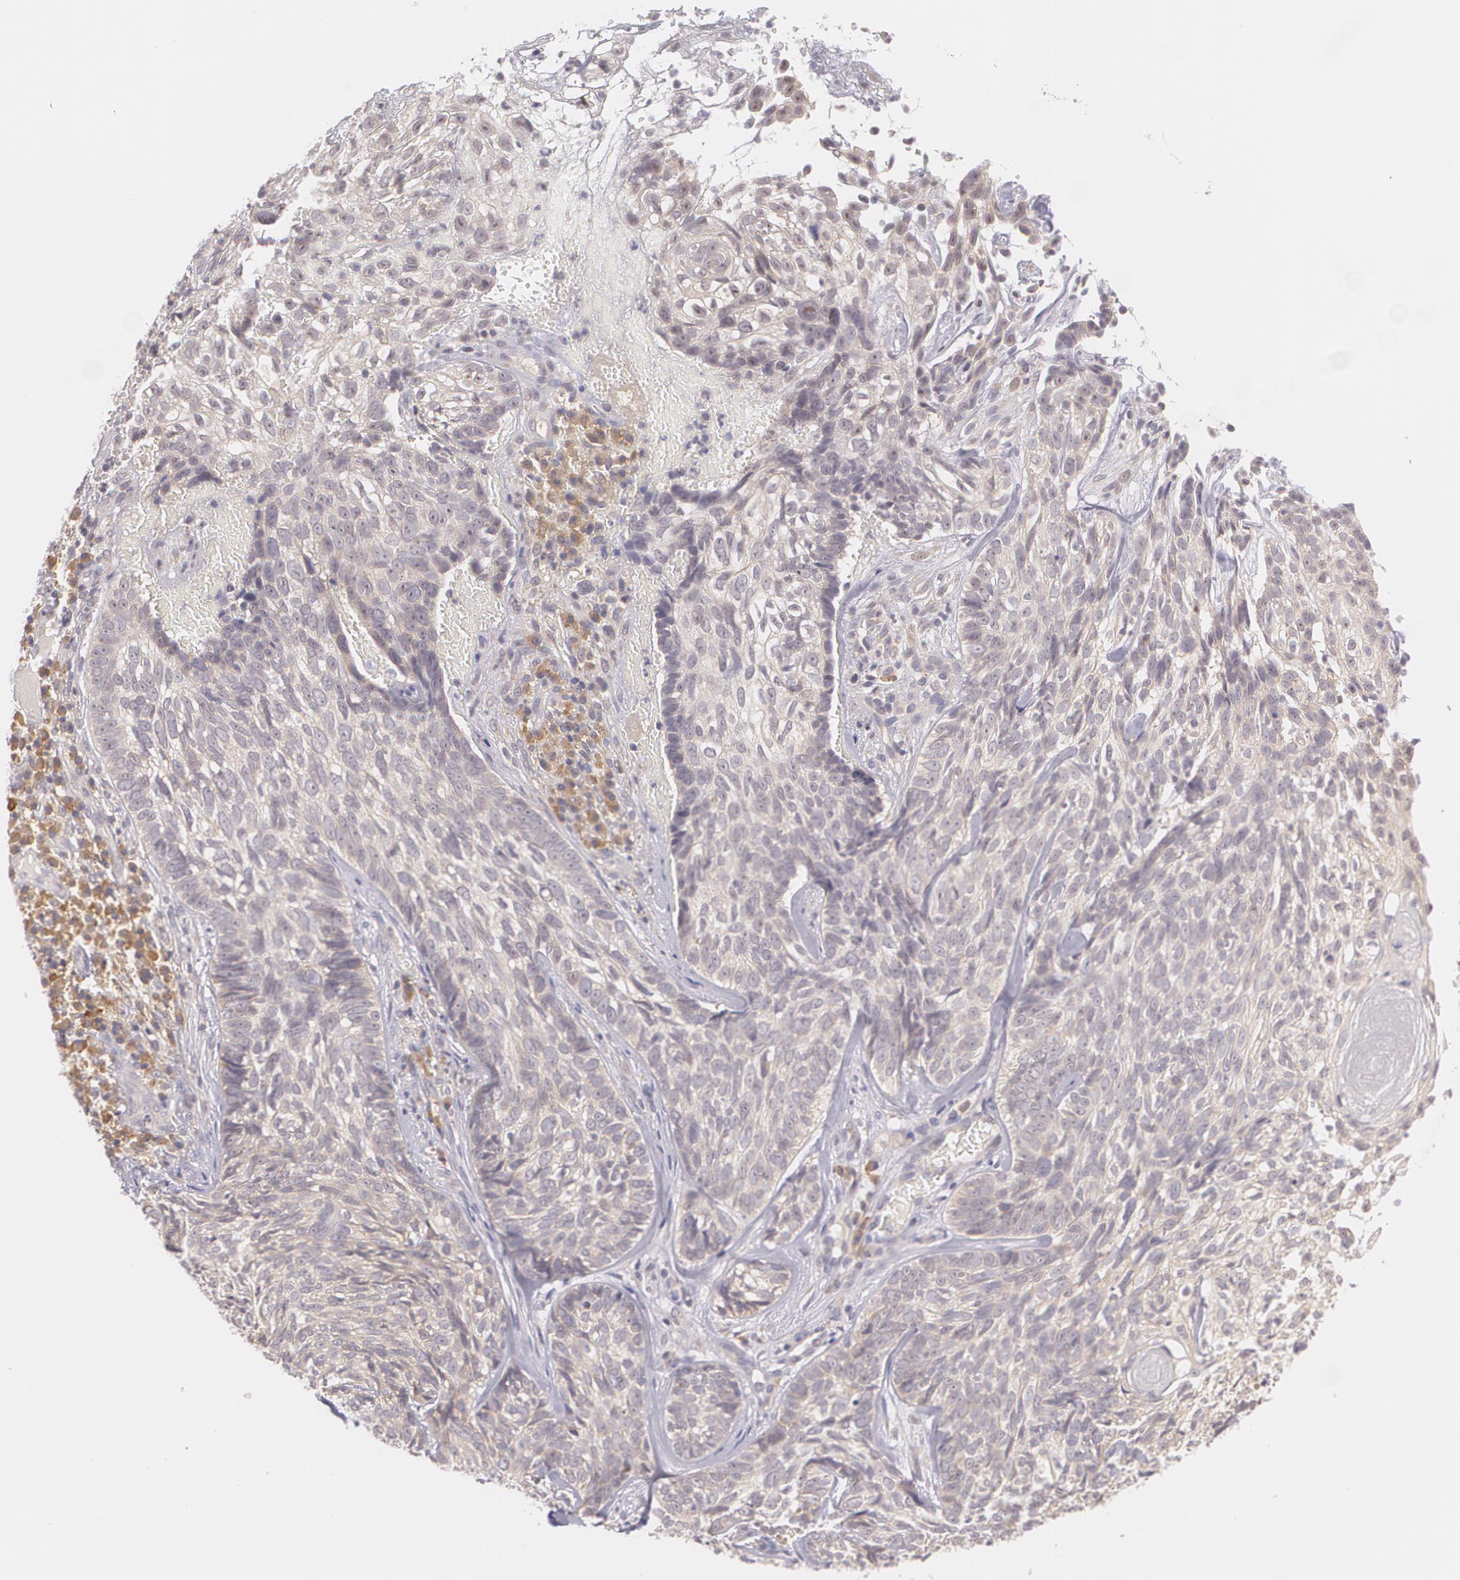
{"staining": {"intensity": "weak", "quantity": ">75%", "location": "cytoplasmic/membranous"}, "tissue": "skin cancer", "cell_type": "Tumor cells", "image_type": "cancer", "snomed": [{"axis": "morphology", "description": "Basal cell carcinoma"}, {"axis": "topography", "description": "Skin"}], "caption": "A micrograph of human skin cancer stained for a protein displays weak cytoplasmic/membranous brown staining in tumor cells.", "gene": "CCL17", "patient": {"sex": "male", "age": 72}}